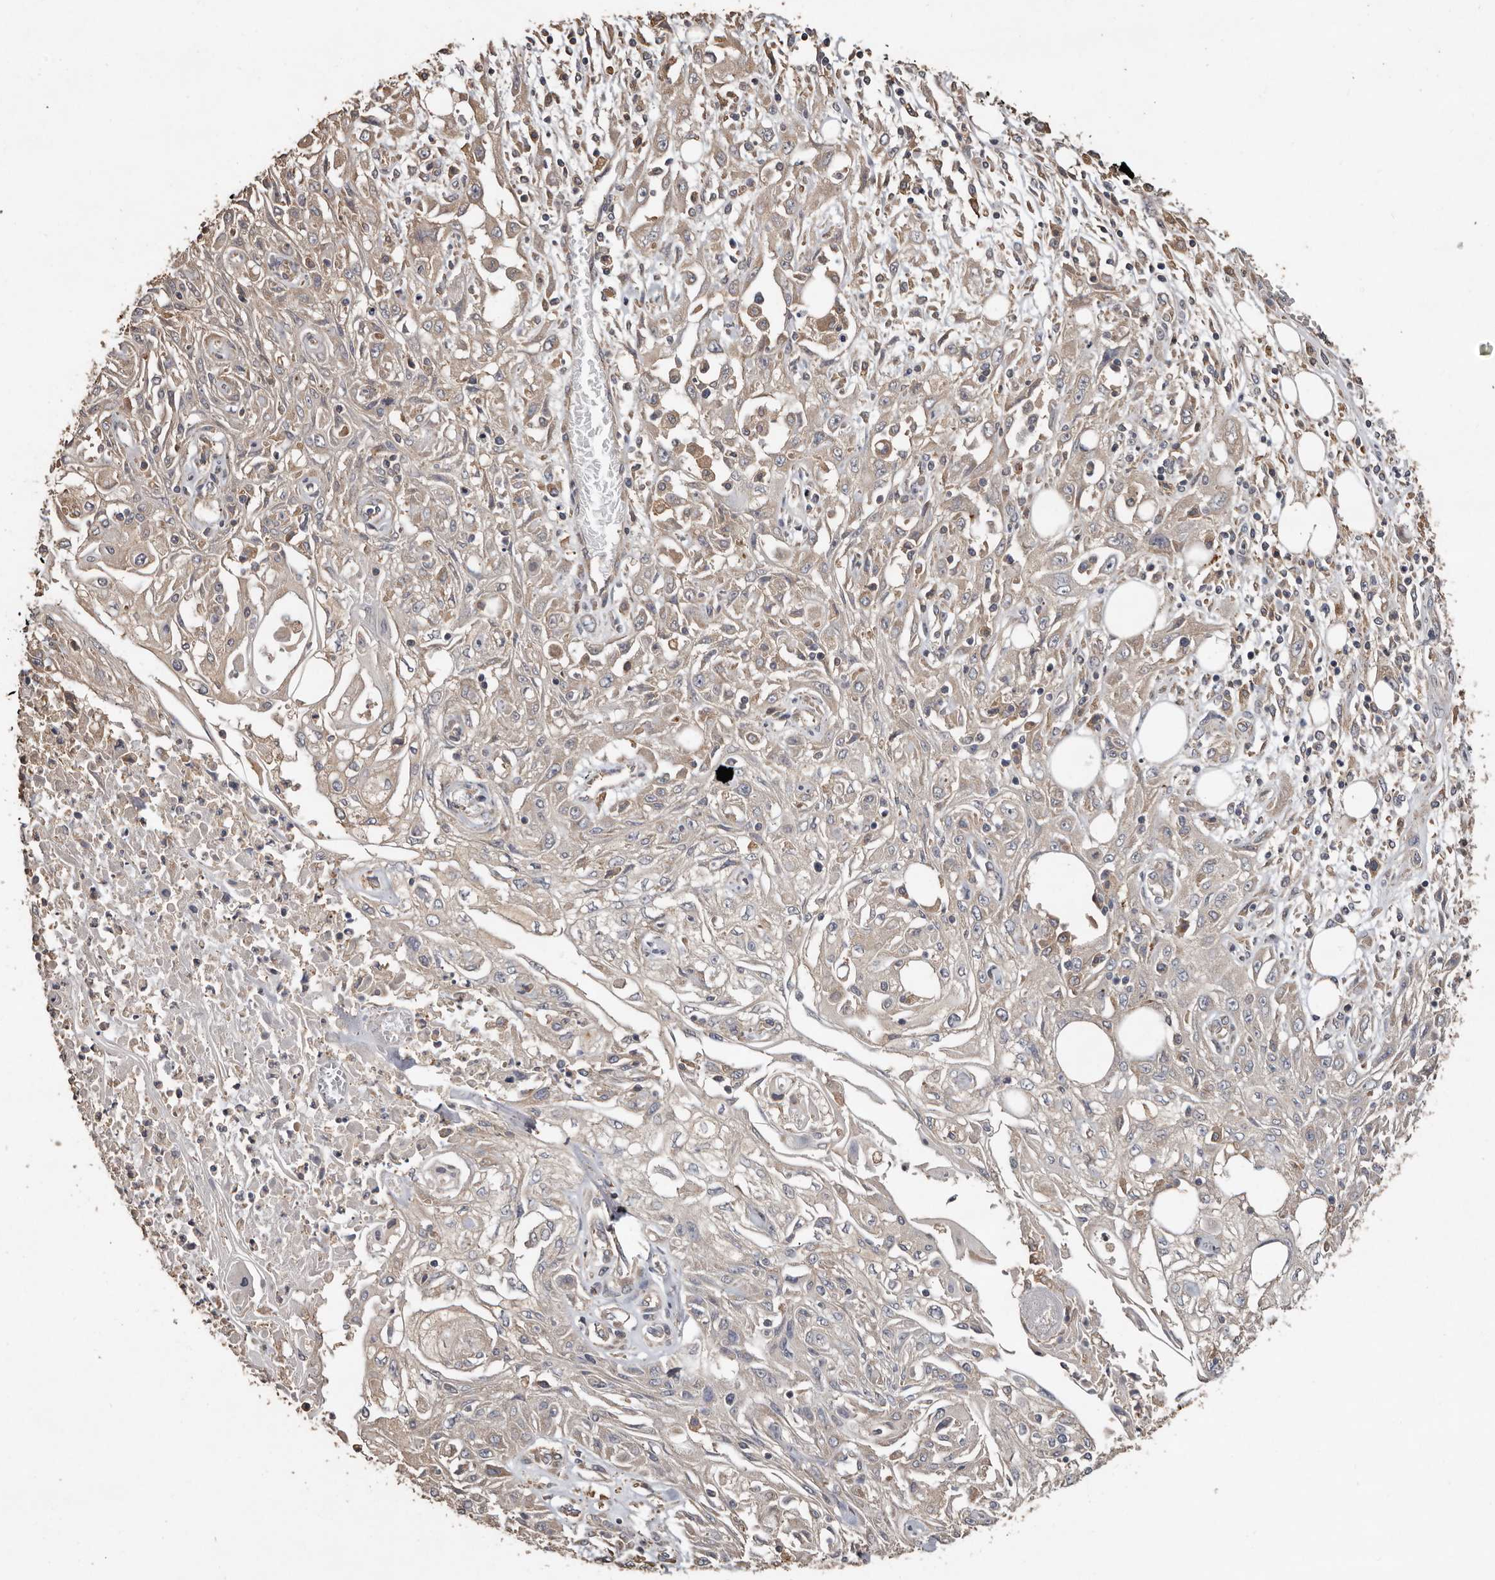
{"staining": {"intensity": "weak", "quantity": "25%-75%", "location": "cytoplasmic/membranous"}, "tissue": "skin cancer", "cell_type": "Tumor cells", "image_type": "cancer", "snomed": [{"axis": "morphology", "description": "Squamous cell carcinoma, NOS"}, {"axis": "morphology", "description": "Squamous cell carcinoma, metastatic, NOS"}, {"axis": "topography", "description": "Skin"}, {"axis": "topography", "description": "Lymph node"}], "caption": "Tumor cells exhibit weak cytoplasmic/membranous expression in approximately 25%-75% of cells in skin squamous cell carcinoma.", "gene": "FLCN", "patient": {"sex": "male", "age": 75}}